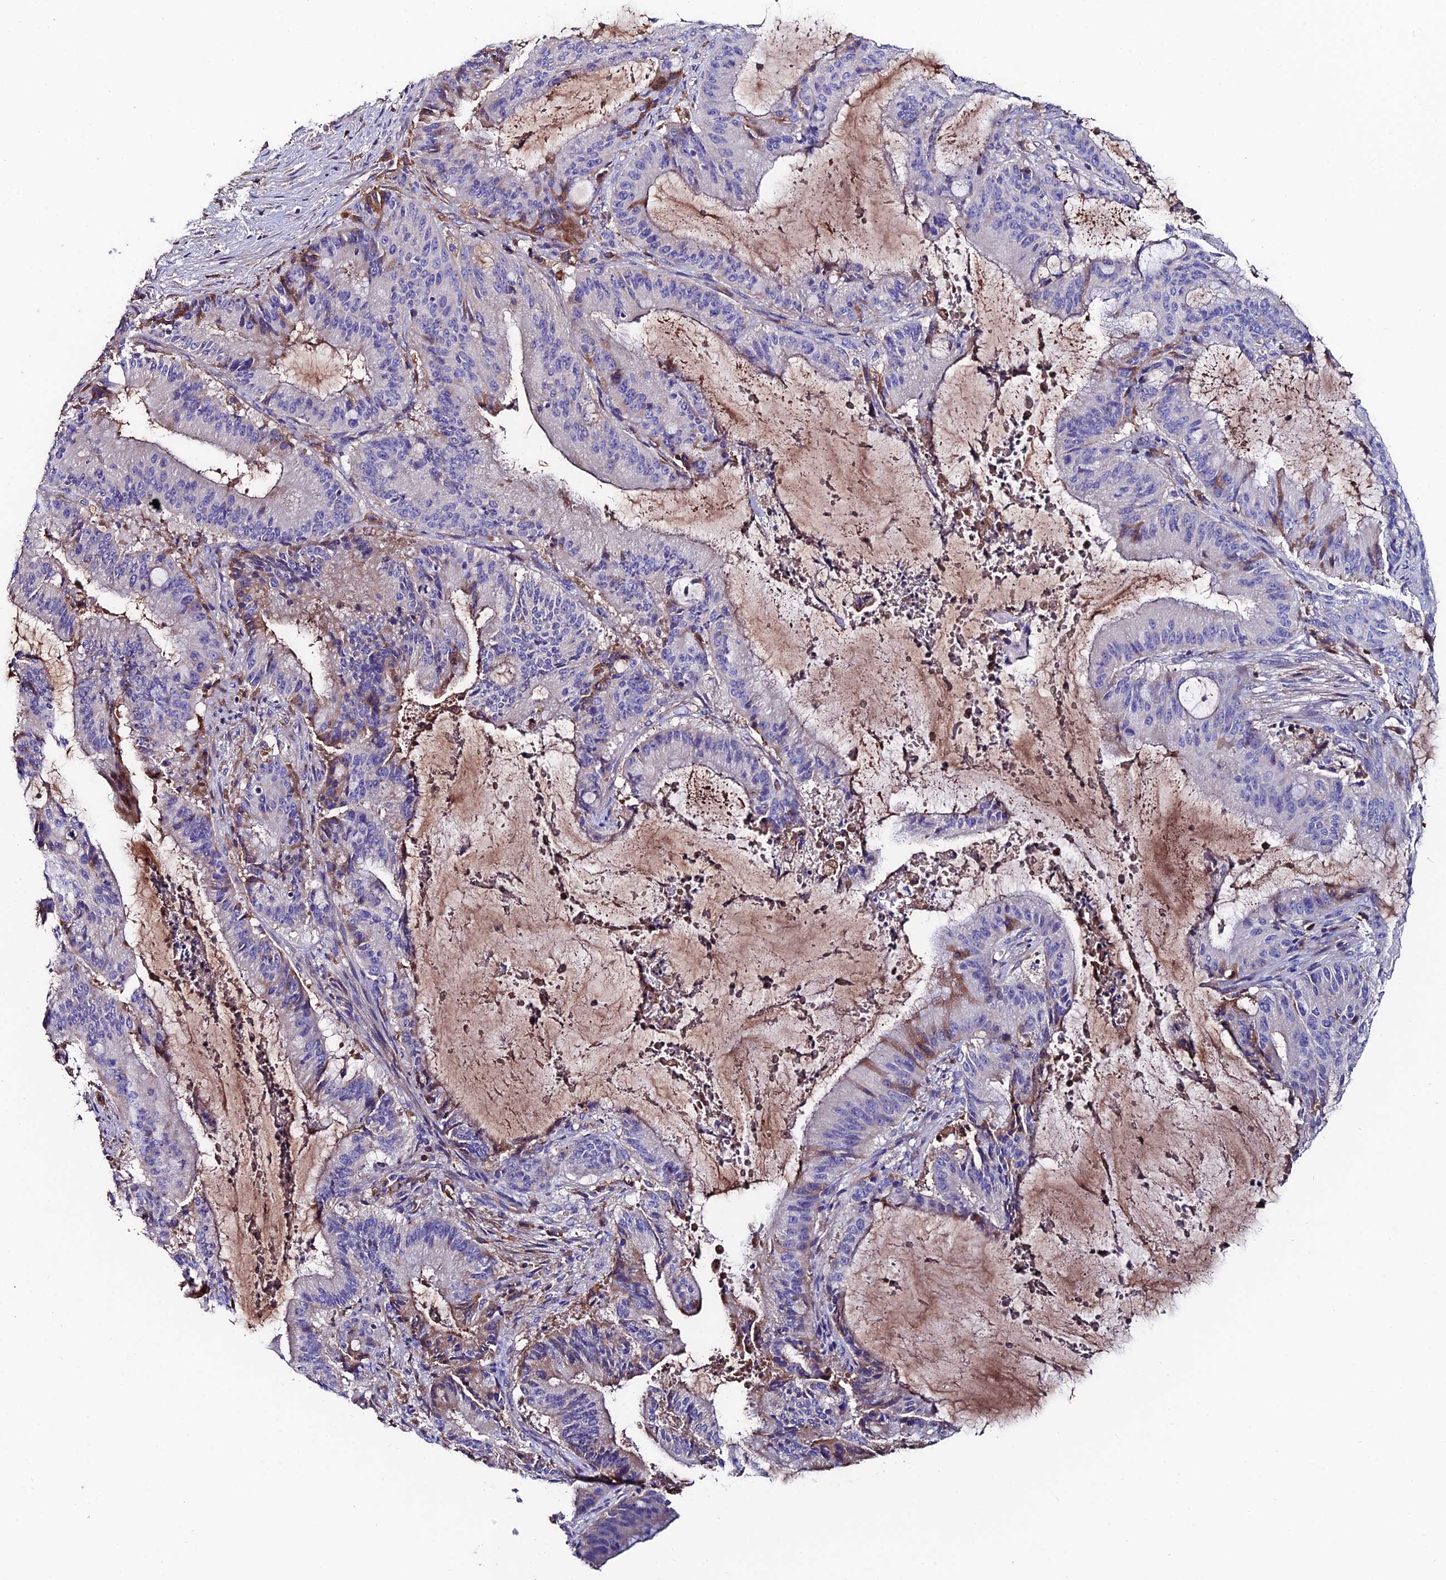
{"staining": {"intensity": "negative", "quantity": "none", "location": "none"}, "tissue": "liver cancer", "cell_type": "Tumor cells", "image_type": "cancer", "snomed": [{"axis": "morphology", "description": "Normal tissue, NOS"}, {"axis": "morphology", "description": "Cholangiocarcinoma"}, {"axis": "topography", "description": "Liver"}, {"axis": "topography", "description": "Peripheral nerve tissue"}], "caption": "IHC histopathology image of neoplastic tissue: liver cholangiocarcinoma stained with DAB (3,3'-diaminobenzidine) exhibits no significant protein staining in tumor cells. The staining is performed using DAB brown chromogen with nuclei counter-stained in using hematoxylin.", "gene": "SLC25A16", "patient": {"sex": "female", "age": 73}}